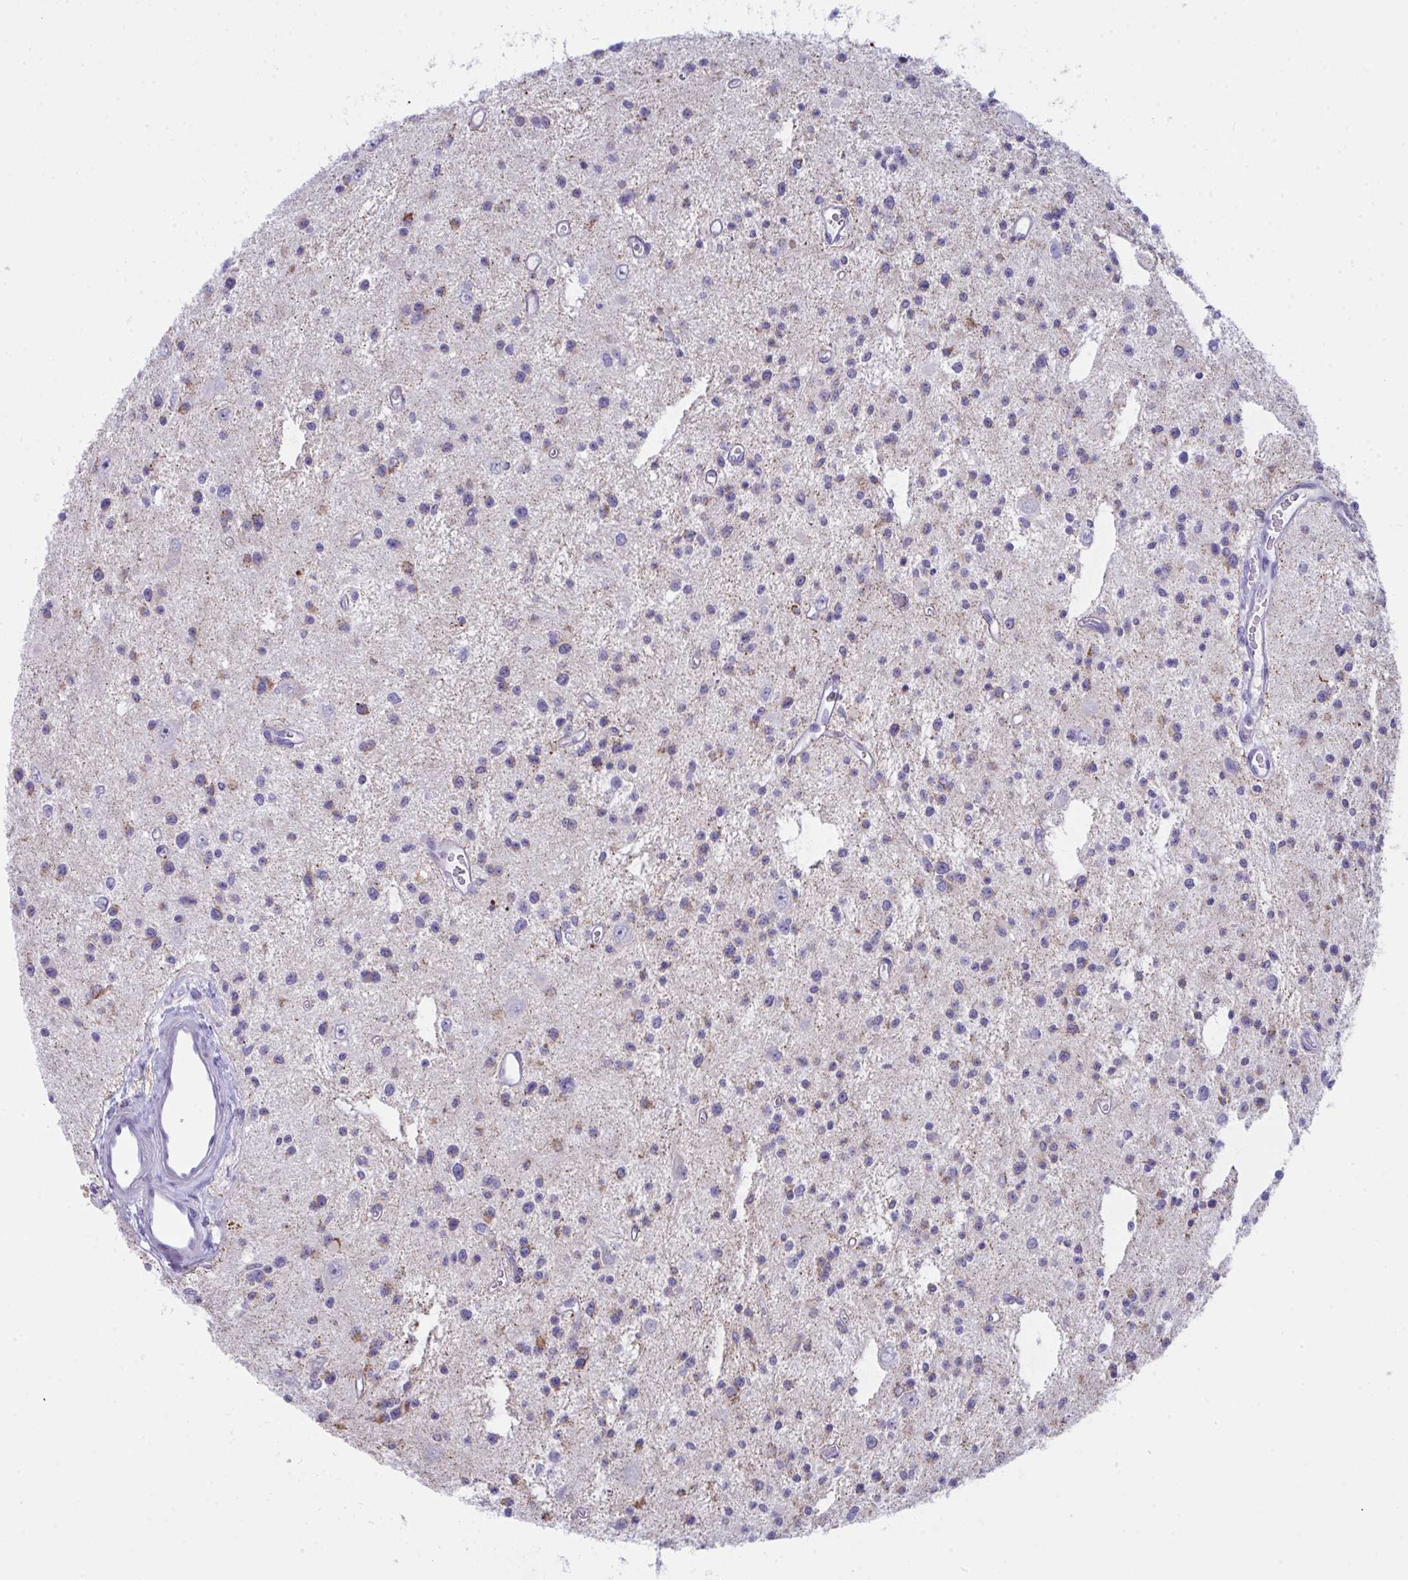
{"staining": {"intensity": "moderate", "quantity": "<25%", "location": "cytoplasmic/membranous"}, "tissue": "glioma", "cell_type": "Tumor cells", "image_type": "cancer", "snomed": [{"axis": "morphology", "description": "Glioma, malignant, Low grade"}, {"axis": "topography", "description": "Brain"}], "caption": "Malignant glioma (low-grade) was stained to show a protein in brown. There is low levels of moderate cytoplasmic/membranous staining in approximately <25% of tumor cells.", "gene": "PLA2G12B", "patient": {"sex": "male", "age": 43}}